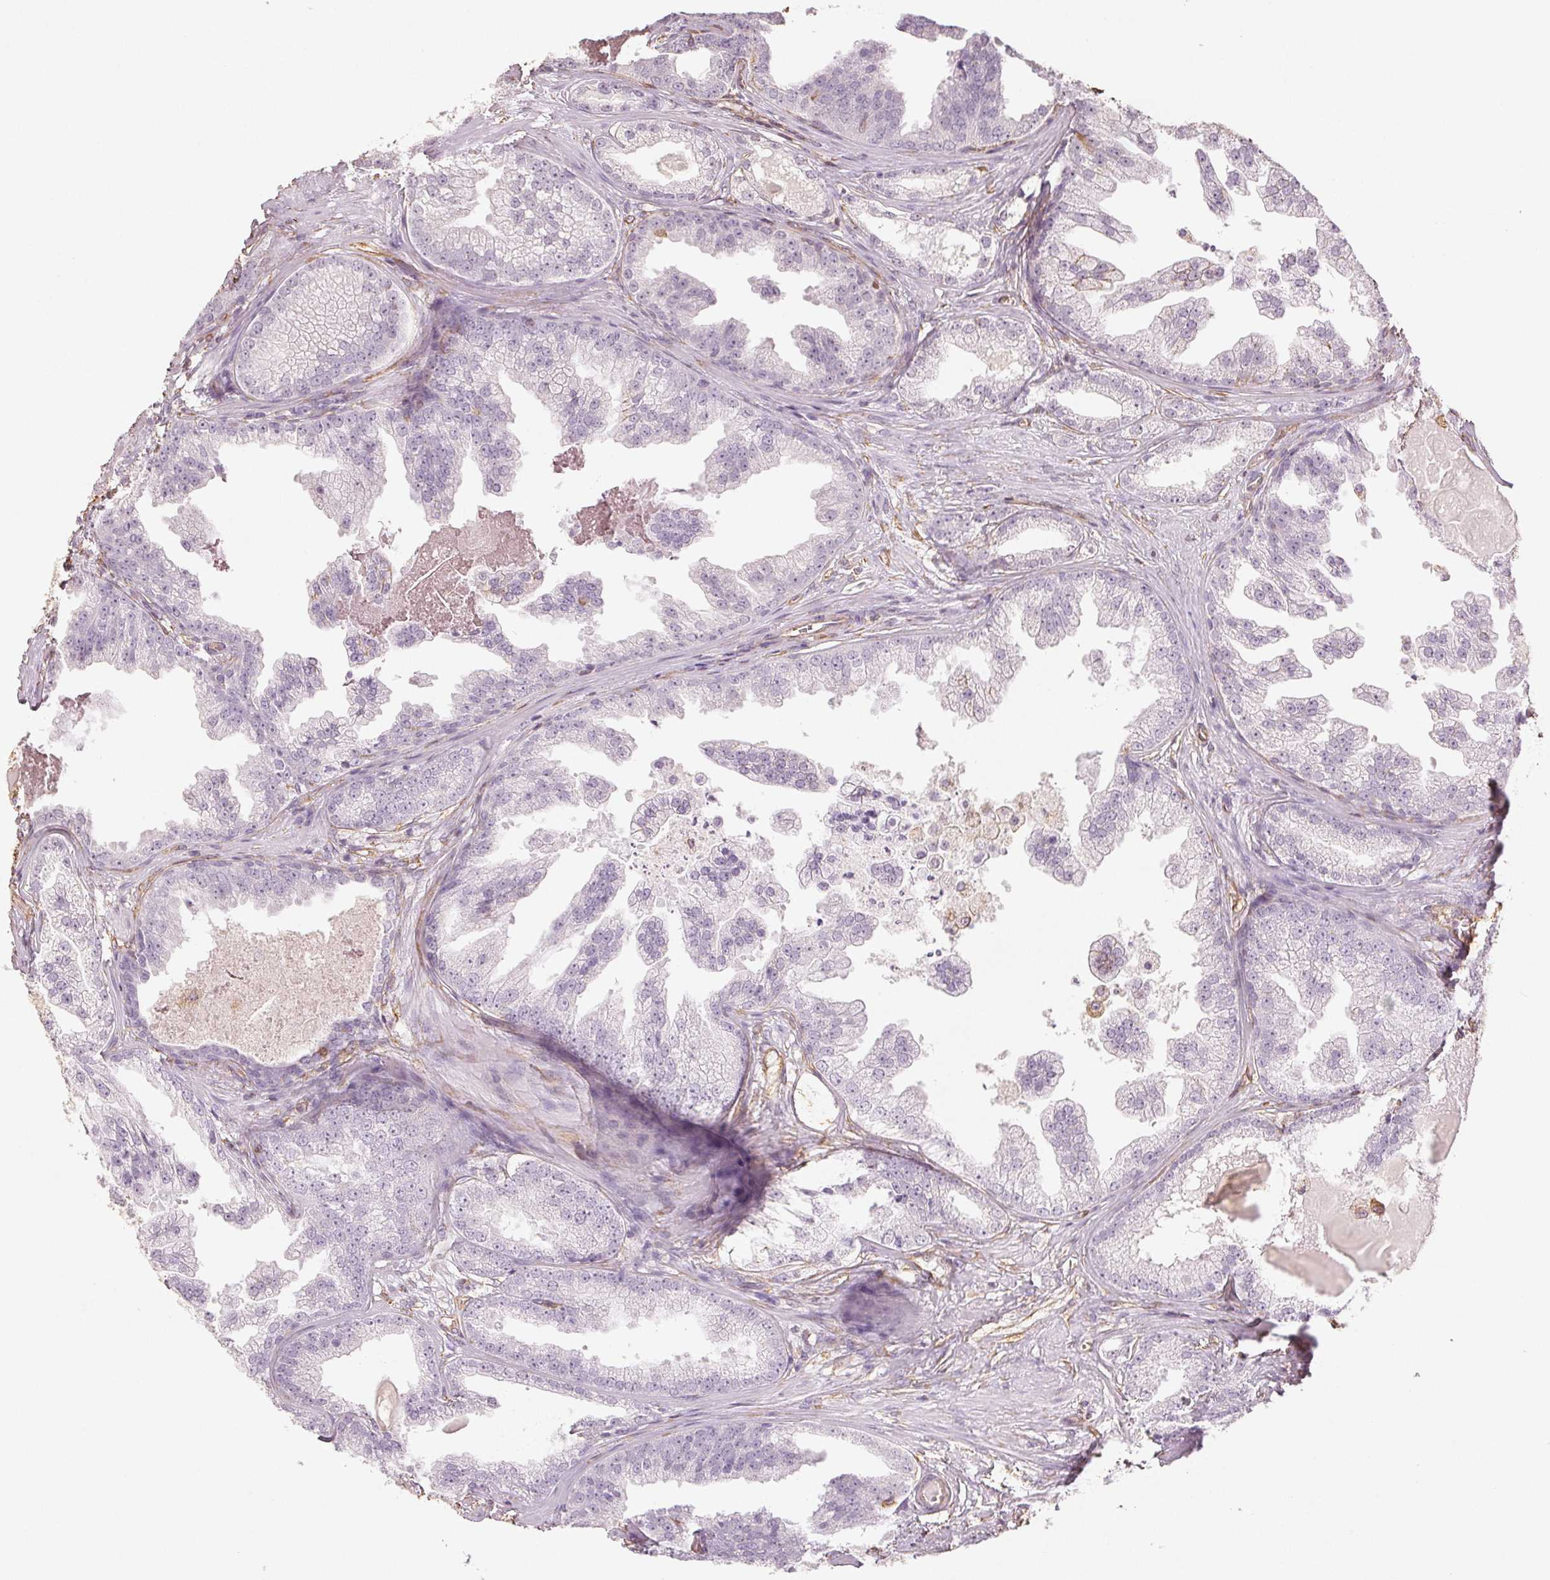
{"staining": {"intensity": "negative", "quantity": "none", "location": "none"}, "tissue": "prostate cancer", "cell_type": "Tumor cells", "image_type": "cancer", "snomed": [{"axis": "morphology", "description": "Adenocarcinoma, Low grade"}, {"axis": "topography", "description": "Prostate"}], "caption": "DAB immunohistochemical staining of human adenocarcinoma (low-grade) (prostate) shows no significant staining in tumor cells.", "gene": "COL7A1", "patient": {"sex": "male", "age": 65}}